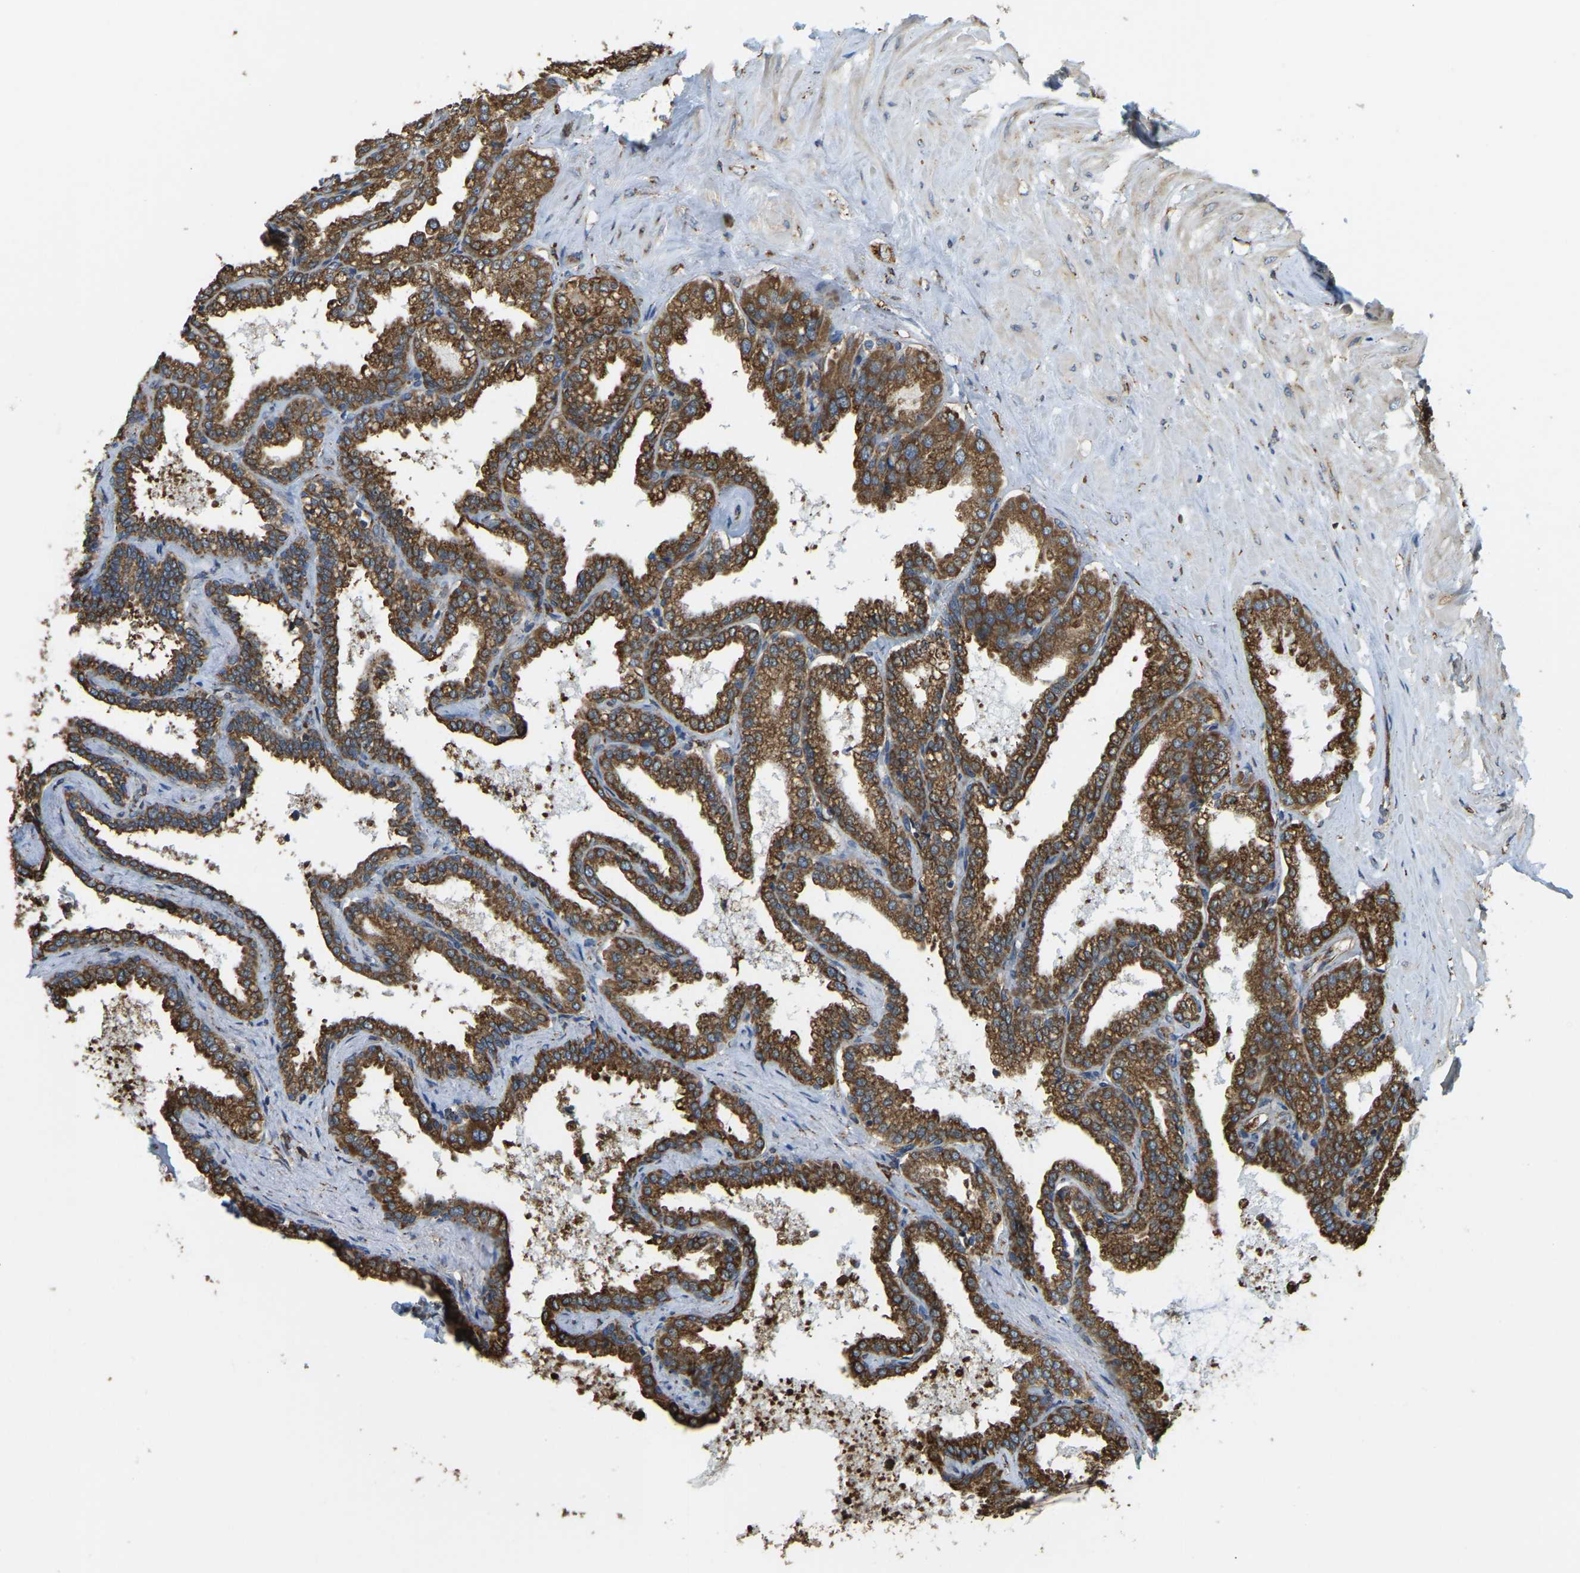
{"staining": {"intensity": "moderate", "quantity": ">75%", "location": "cytoplasmic/membranous"}, "tissue": "seminal vesicle", "cell_type": "Glandular cells", "image_type": "normal", "snomed": [{"axis": "morphology", "description": "Normal tissue, NOS"}, {"axis": "topography", "description": "Seminal veicle"}], "caption": "The histopathology image shows staining of normal seminal vesicle, revealing moderate cytoplasmic/membranous protein staining (brown color) within glandular cells. (IHC, brightfield microscopy, high magnification).", "gene": "RNF115", "patient": {"sex": "male", "age": 46}}